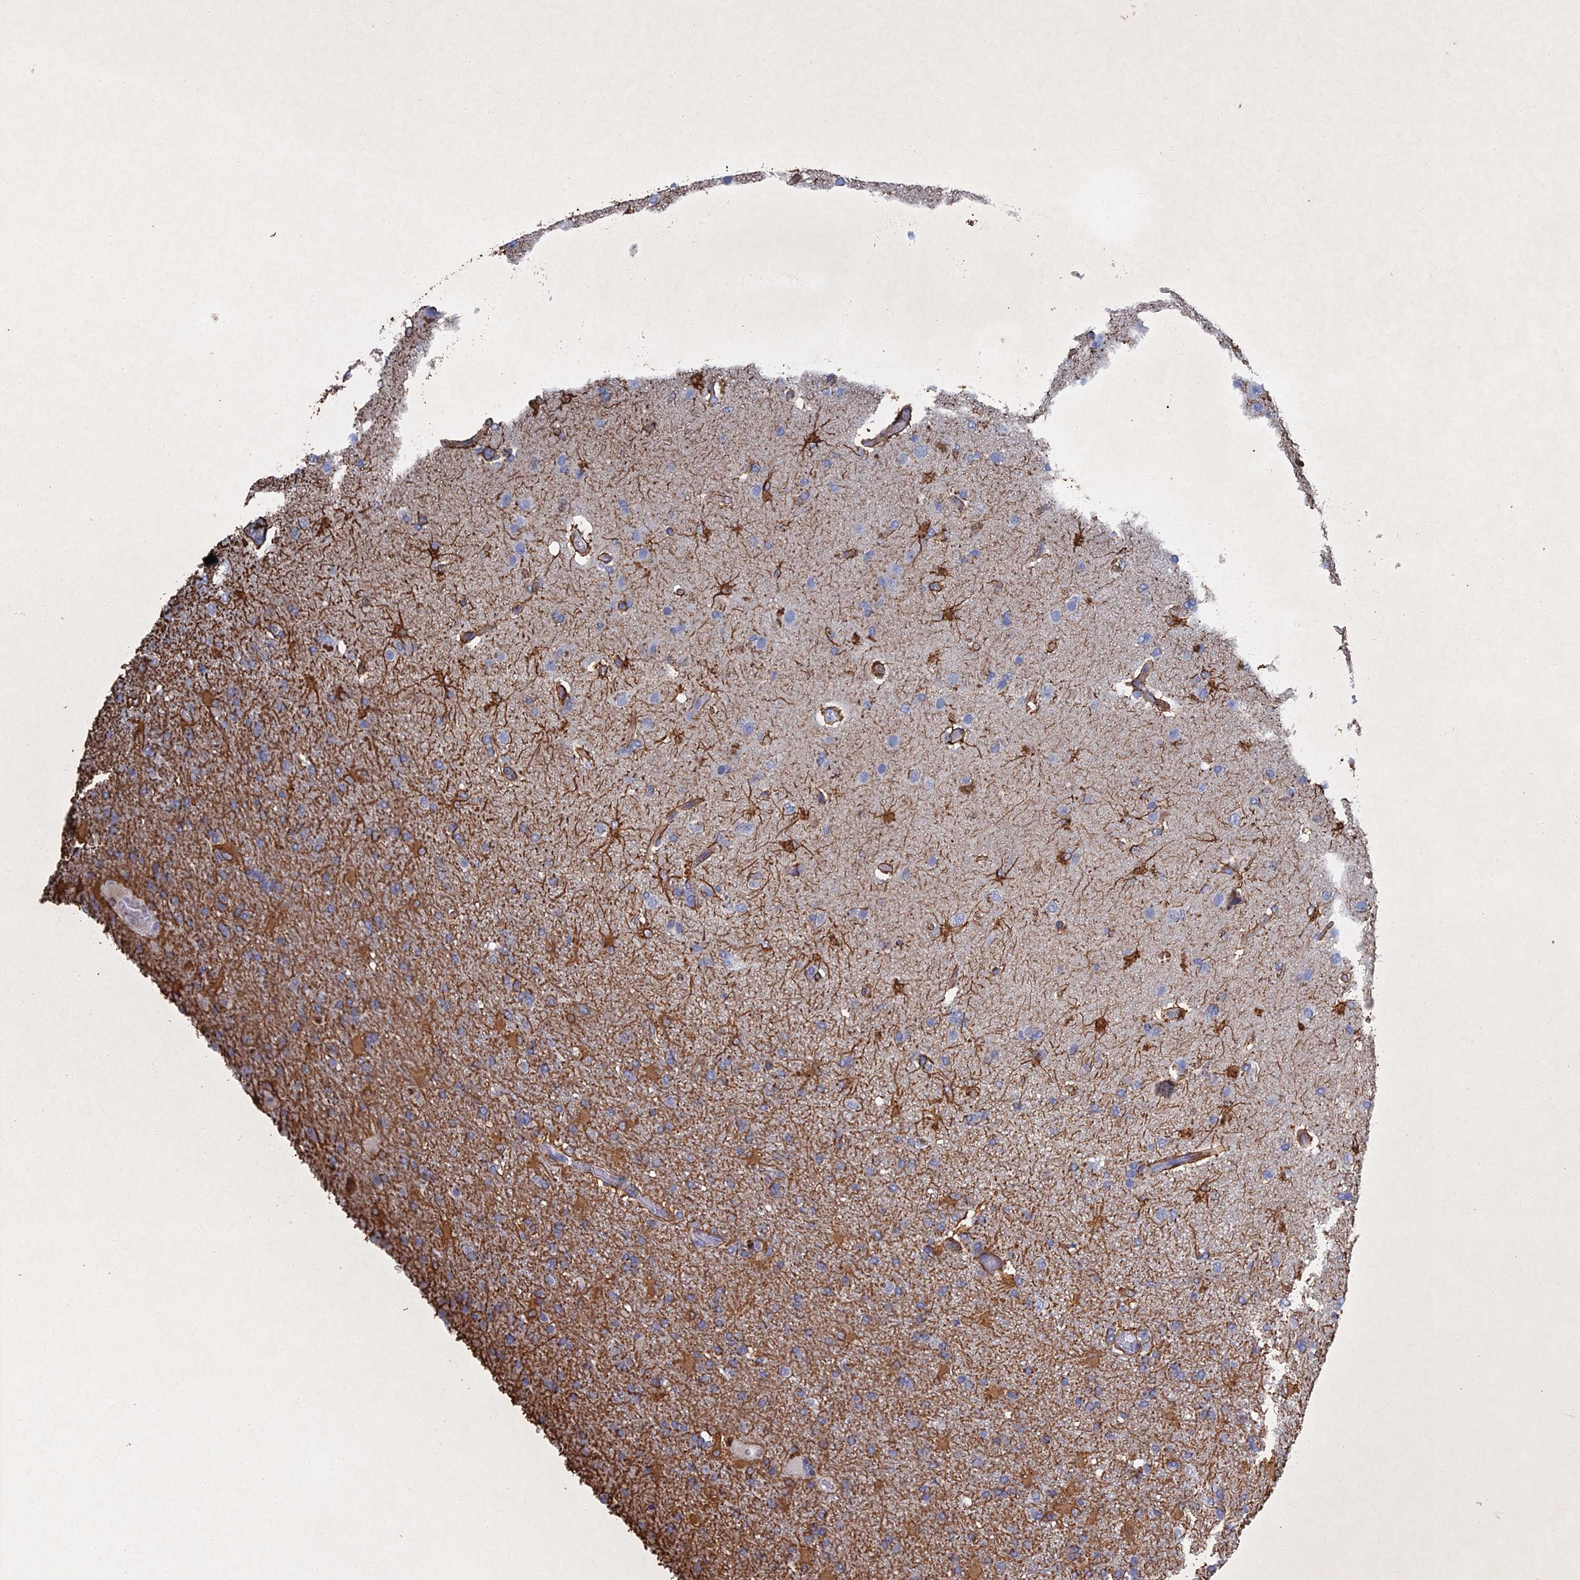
{"staining": {"intensity": "negative", "quantity": "none", "location": "none"}, "tissue": "glioma", "cell_type": "Tumor cells", "image_type": "cancer", "snomed": [{"axis": "morphology", "description": "Glioma, malignant, High grade"}, {"axis": "topography", "description": "Brain"}], "caption": "This is an immunohistochemistry histopathology image of human glioma. There is no expression in tumor cells.", "gene": "GFAP", "patient": {"sex": "female", "age": 74}}